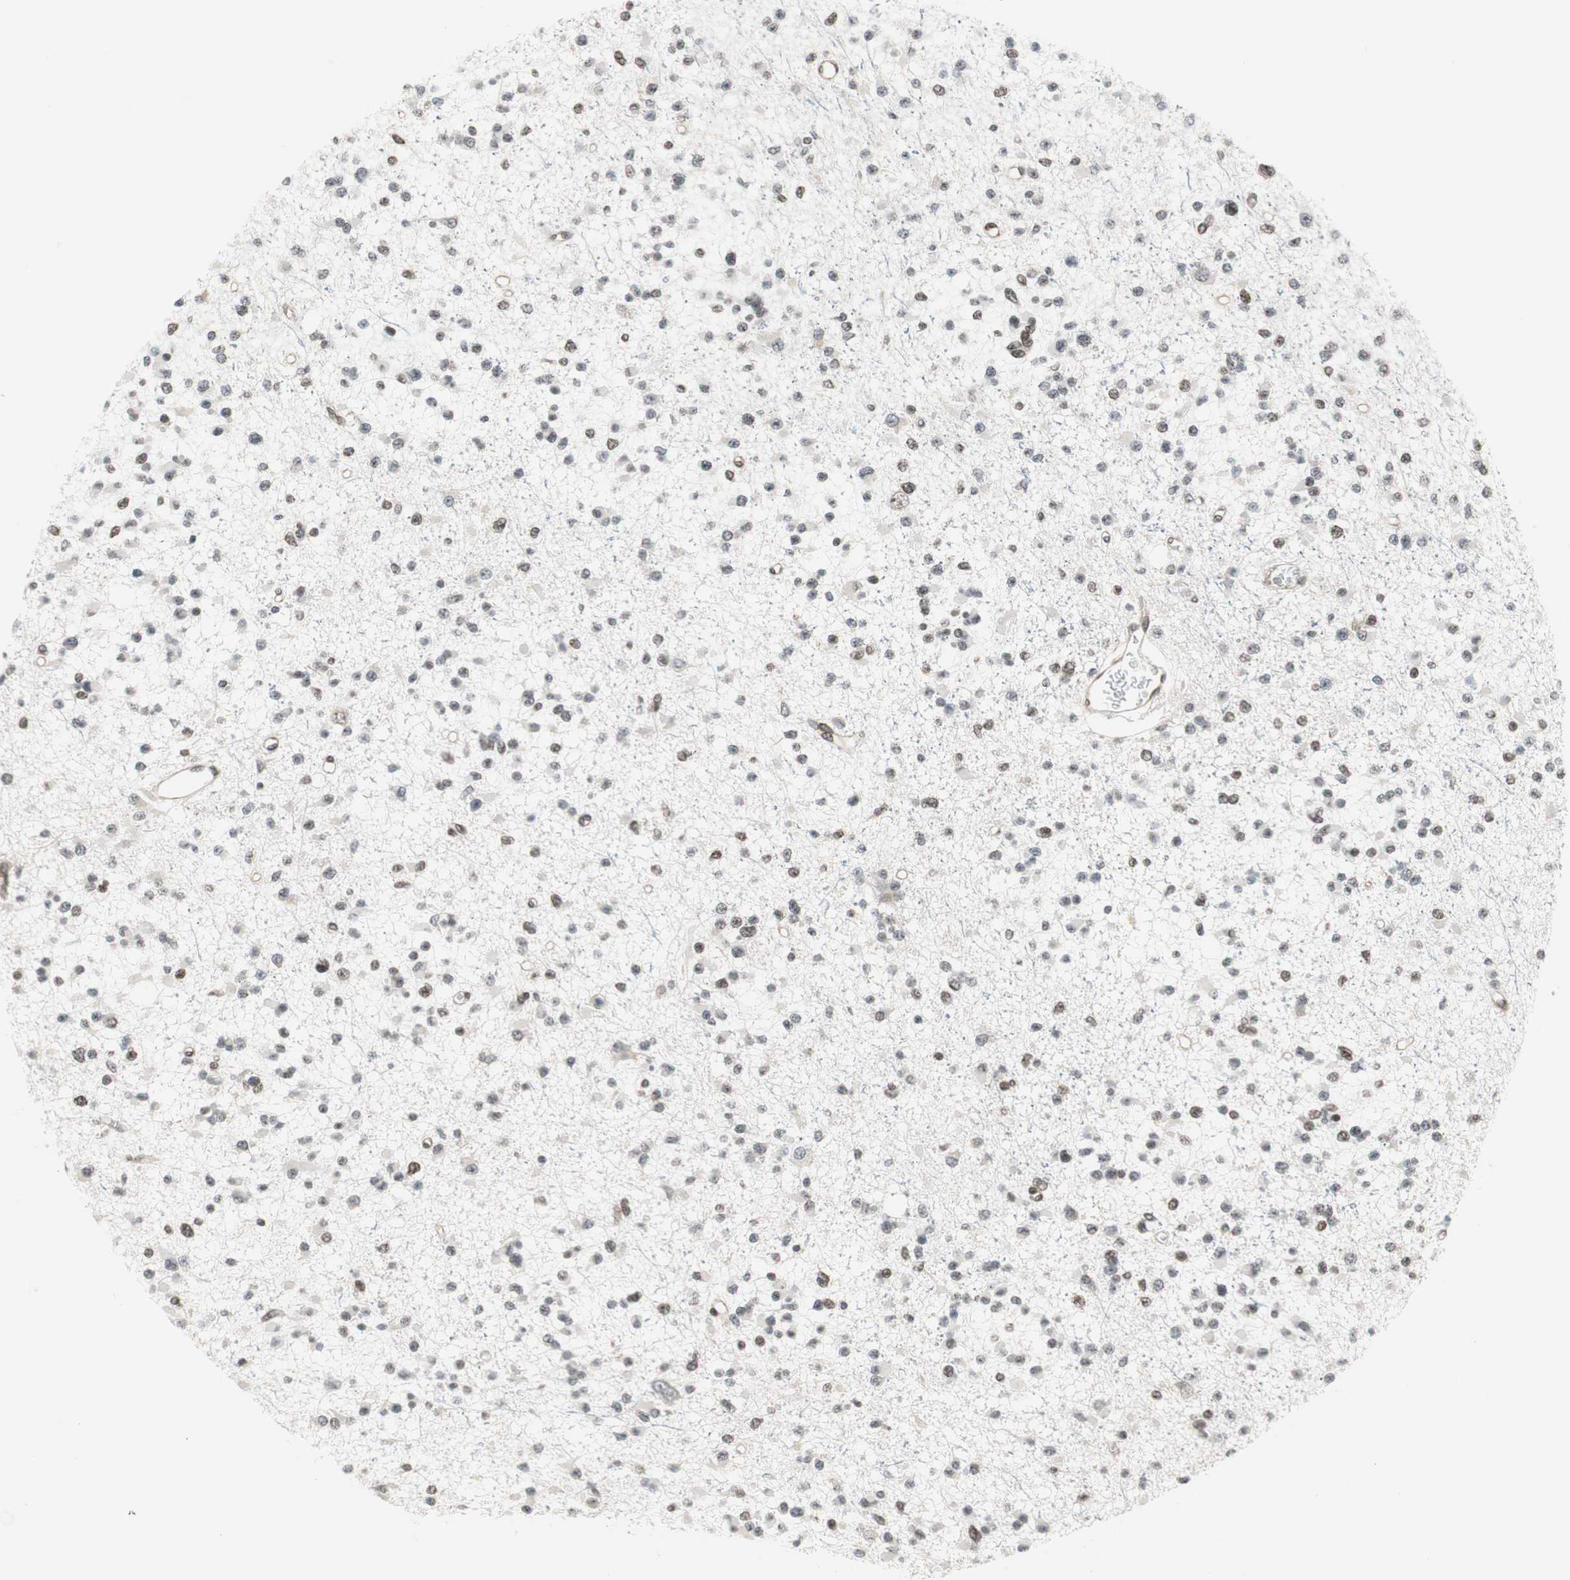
{"staining": {"intensity": "weak", "quantity": "<25%", "location": "nuclear"}, "tissue": "glioma", "cell_type": "Tumor cells", "image_type": "cancer", "snomed": [{"axis": "morphology", "description": "Glioma, malignant, Low grade"}, {"axis": "topography", "description": "Brain"}], "caption": "Tumor cells are negative for protein expression in human glioma.", "gene": "ZNF512B", "patient": {"sex": "female", "age": 22}}